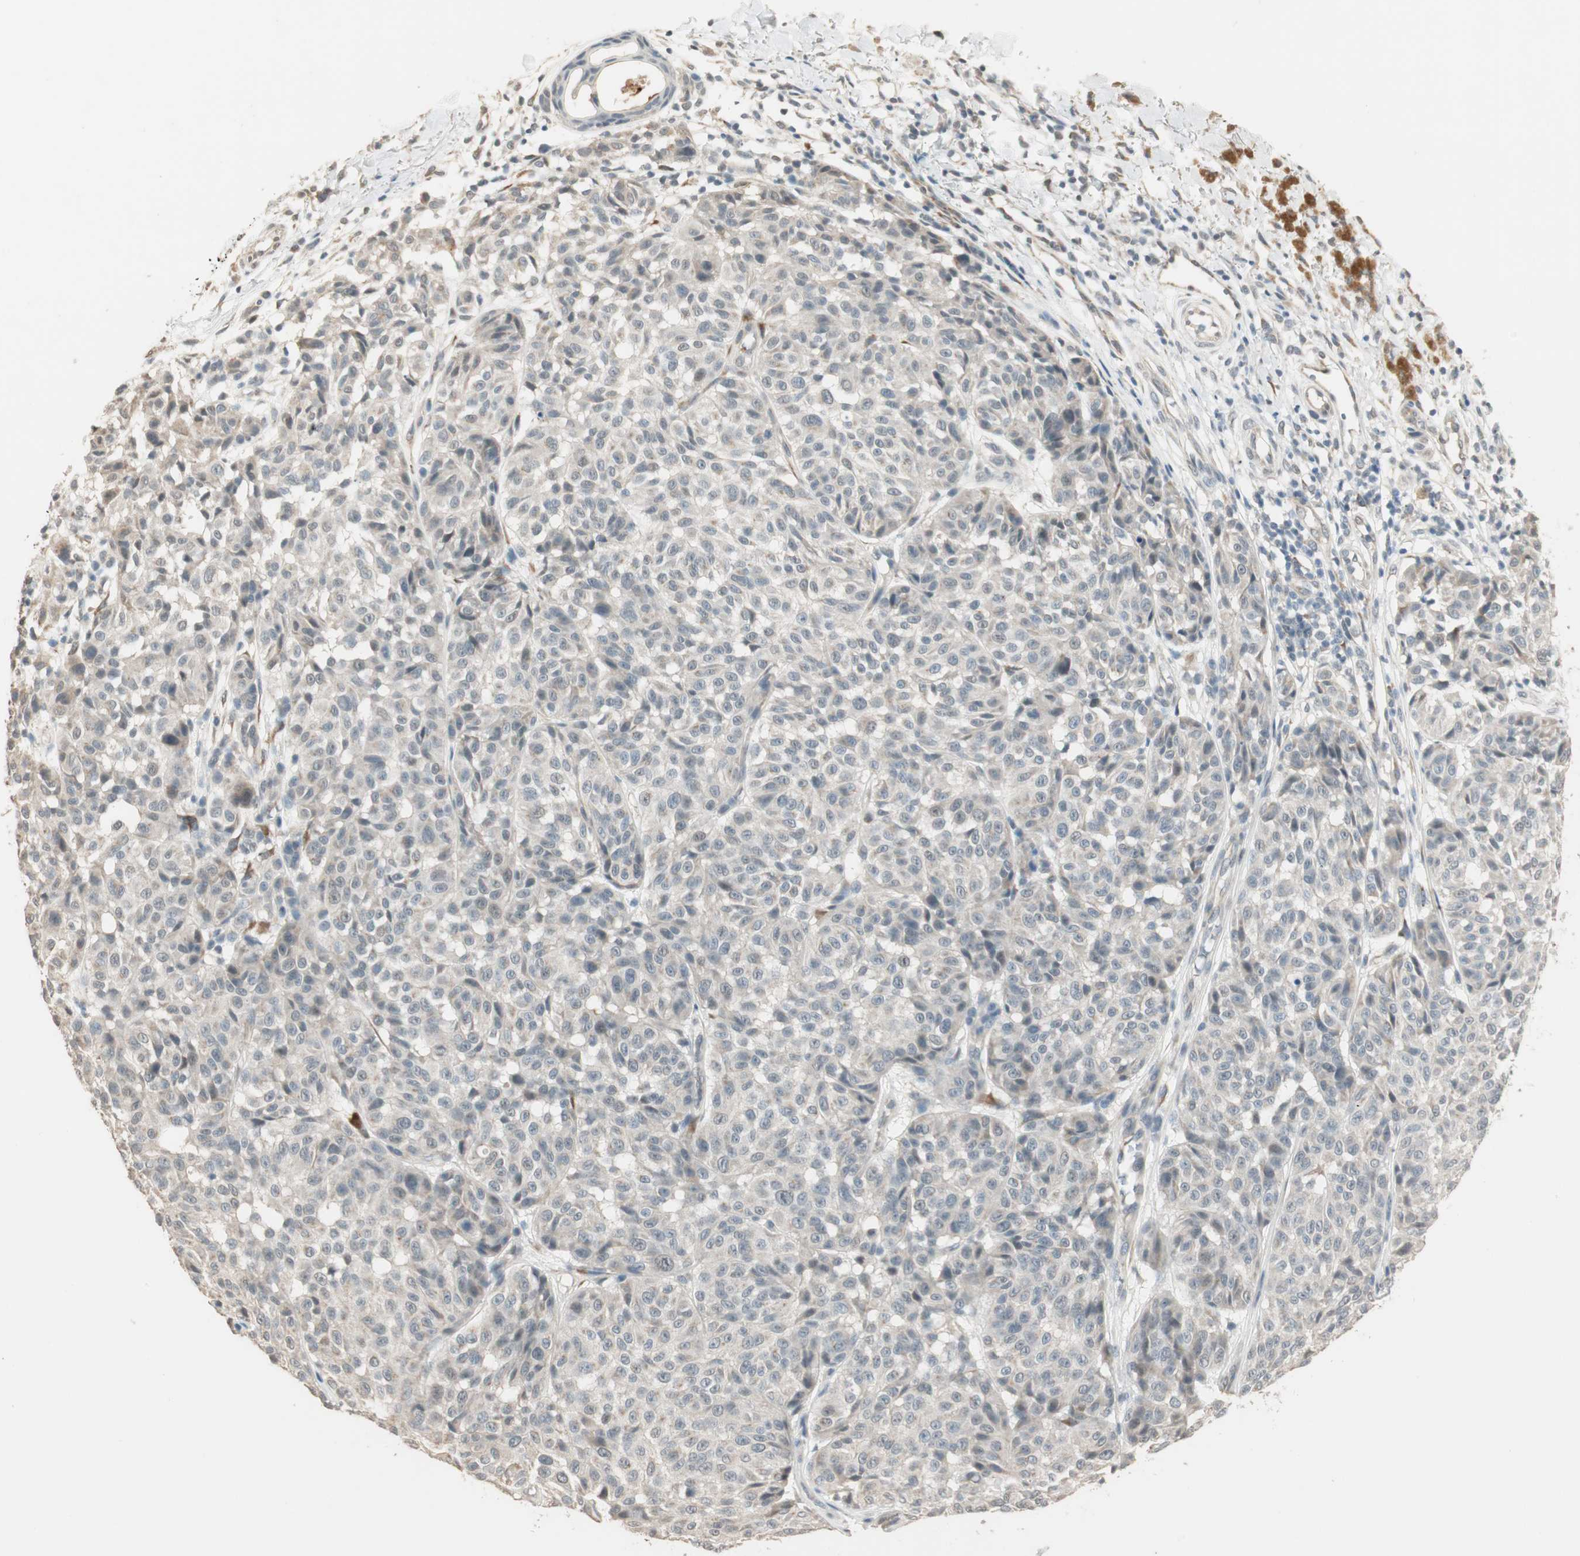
{"staining": {"intensity": "weak", "quantity": "25%-75%", "location": "cytoplasmic/membranous"}, "tissue": "melanoma", "cell_type": "Tumor cells", "image_type": "cancer", "snomed": [{"axis": "morphology", "description": "Malignant melanoma, NOS"}, {"axis": "topography", "description": "Skin"}], "caption": "Malignant melanoma tissue shows weak cytoplasmic/membranous positivity in about 25%-75% of tumor cells, visualized by immunohistochemistry.", "gene": "TASOR", "patient": {"sex": "female", "age": 46}}